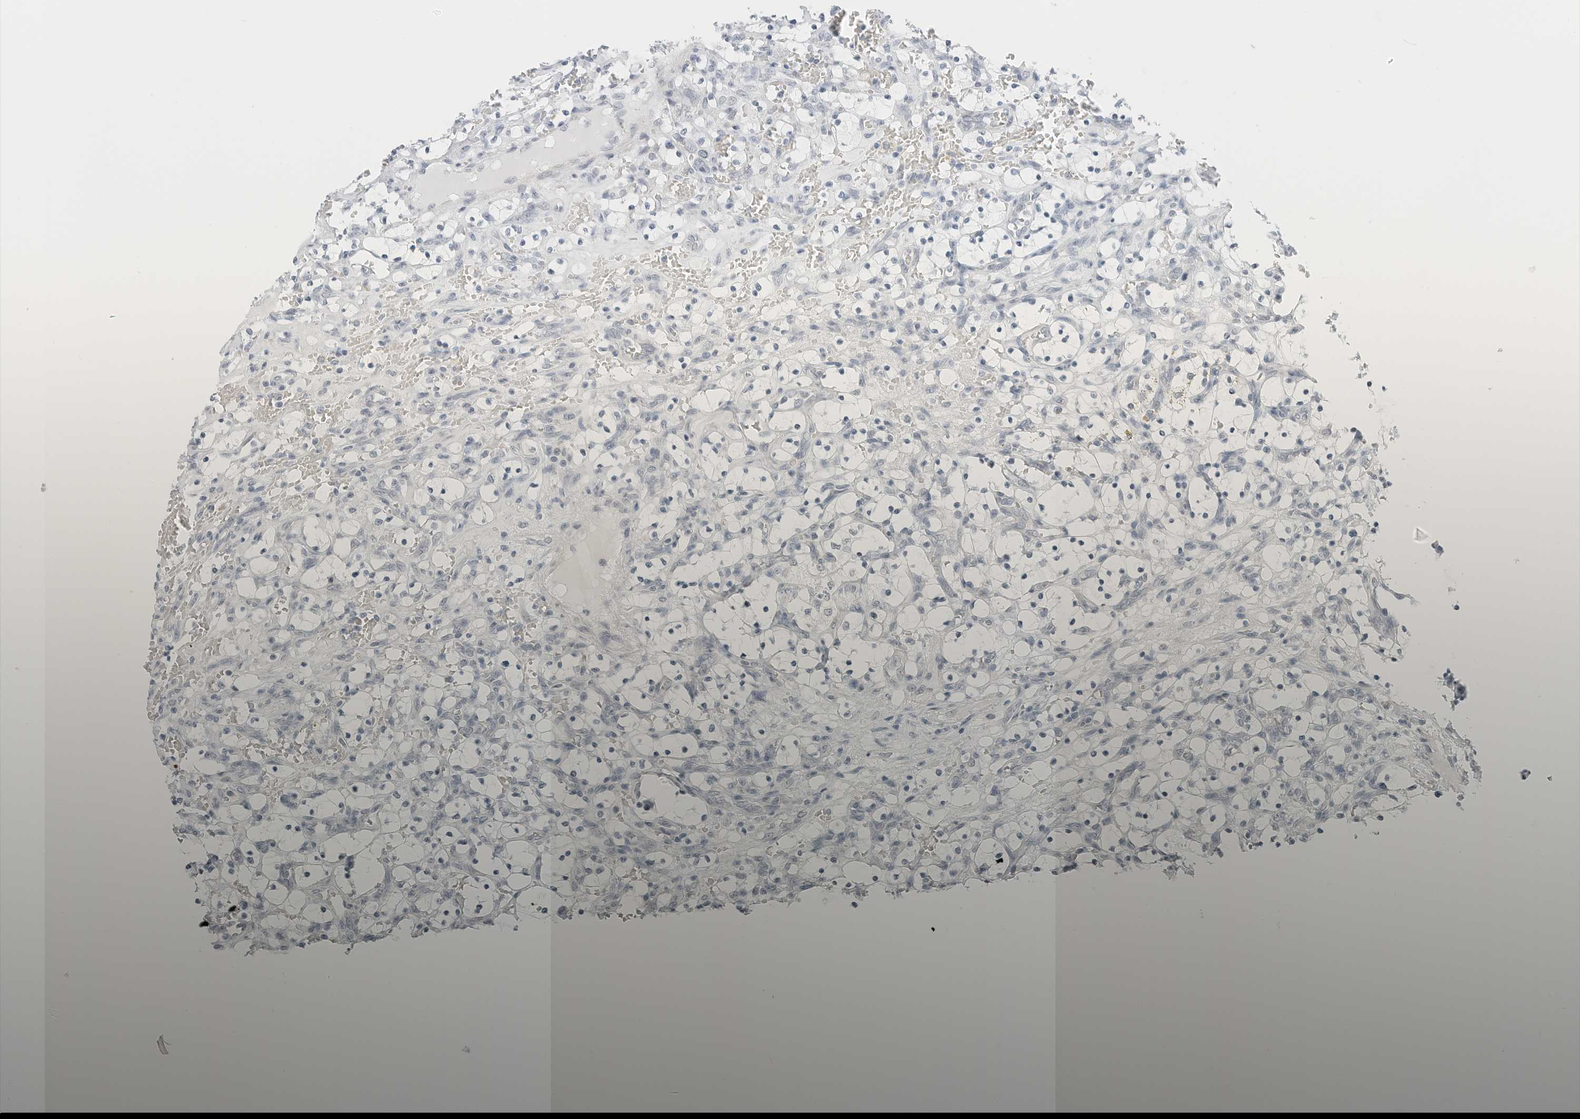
{"staining": {"intensity": "negative", "quantity": "none", "location": "none"}, "tissue": "renal cancer", "cell_type": "Tumor cells", "image_type": "cancer", "snomed": [{"axis": "morphology", "description": "Adenocarcinoma, NOS"}, {"axis": "topography", "description": "Kidney"}], "caption": "The photomicrograph exhibits no significant staining in tumor cells of renal adenocarcinoma.", "gene": "CCSAP", "patient": {"sex": "female", "age": 69}}